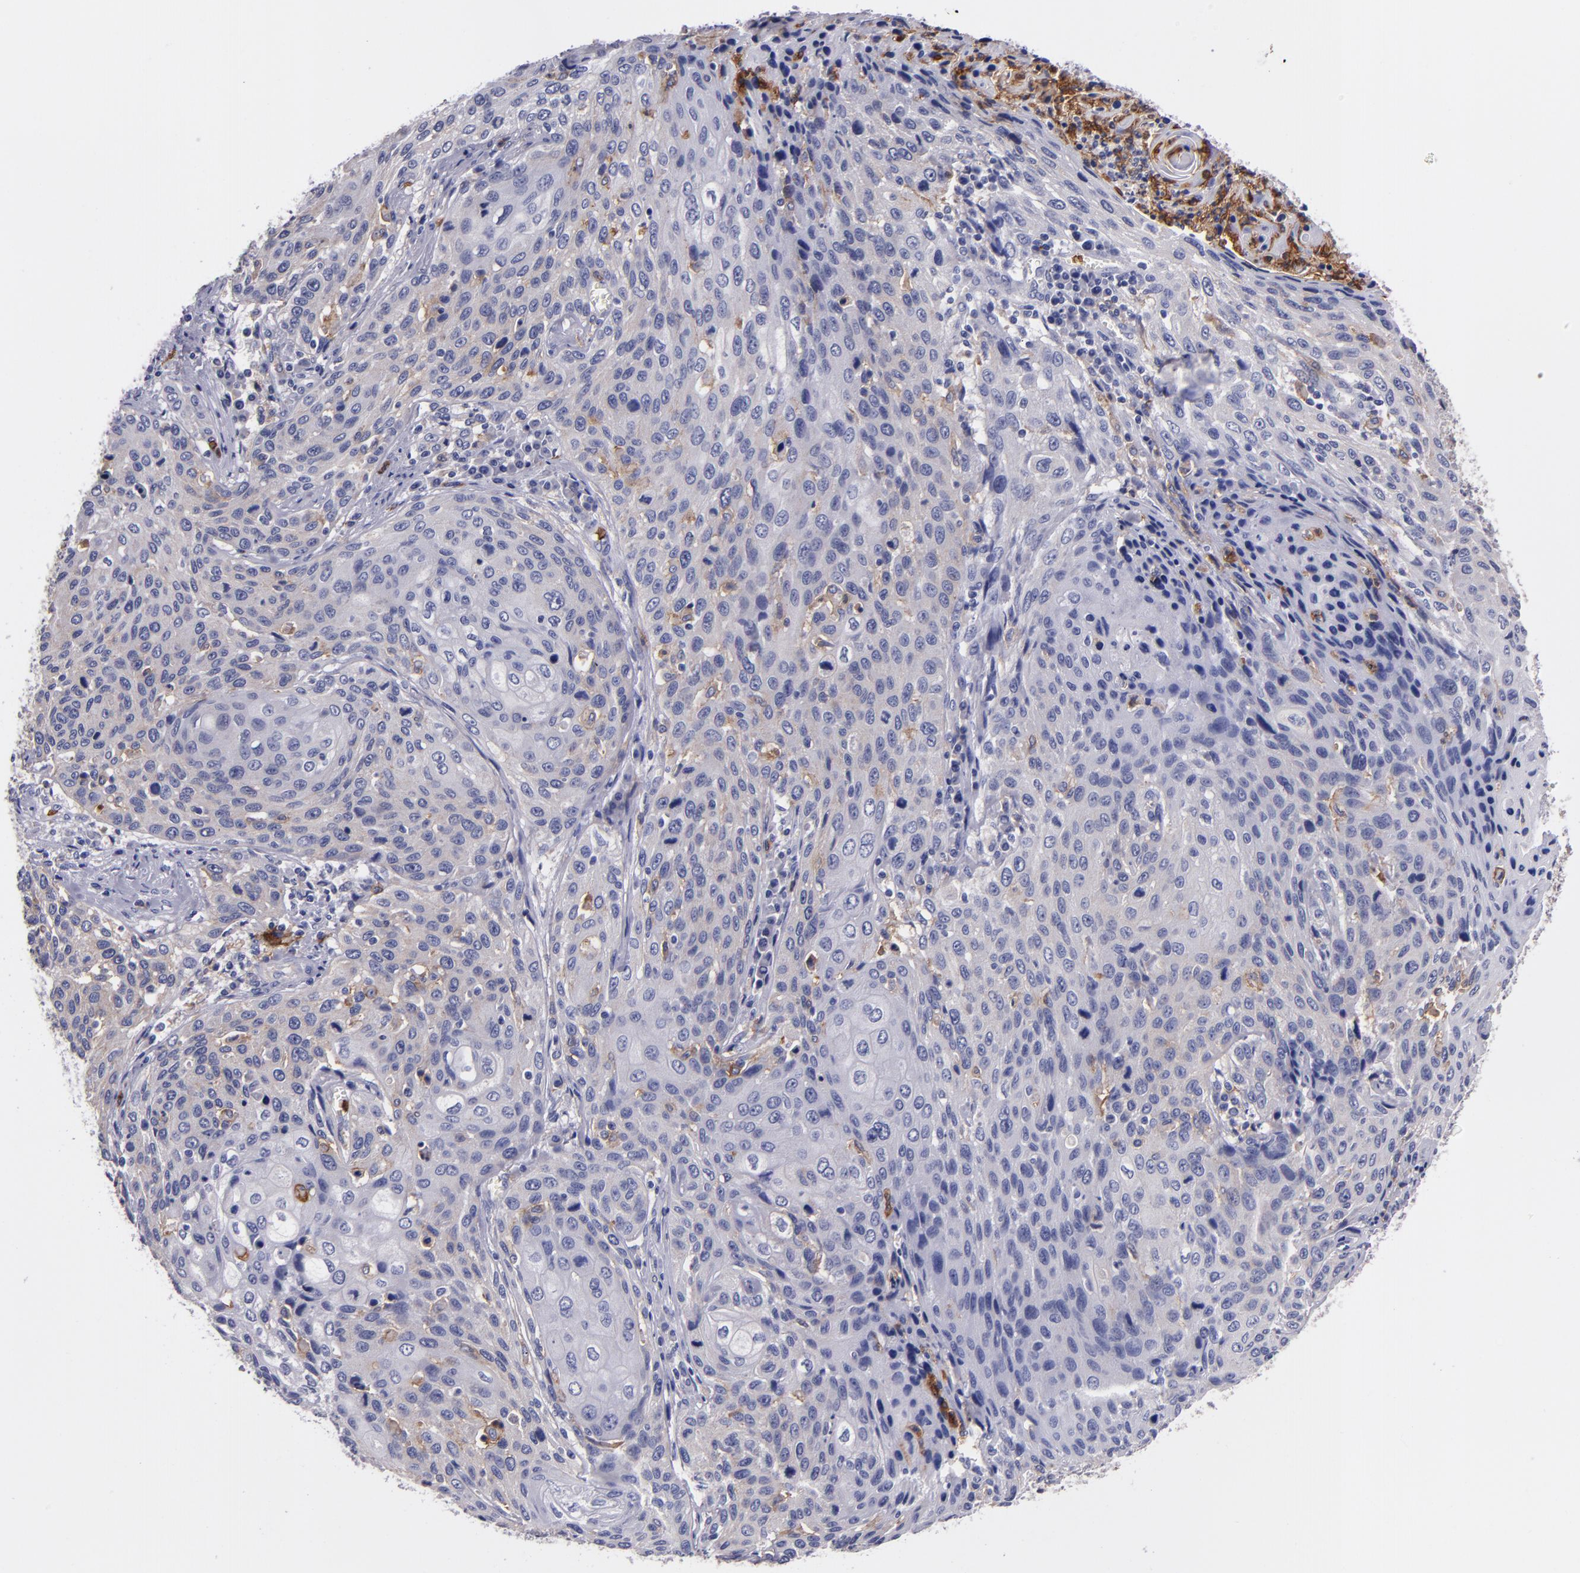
{"staining": {"intensity": "weak", "quantity": "<25%", "location": "cytoplasmic/membranous"}, "tissue": "cervical cancer", "cell_type": "Tumor cells", "image_type": "cancer", "snomed": [{"axis": "morphology", "description": "Squamous cell carcinoma, NOS"}, {"axis": "topography", "description": "Cervix"}], "caption": "Tumor cells show no significant staining in cervical cancer.", "gene": "C5AR1", "patient": {"sex": "female", "age": 32}}